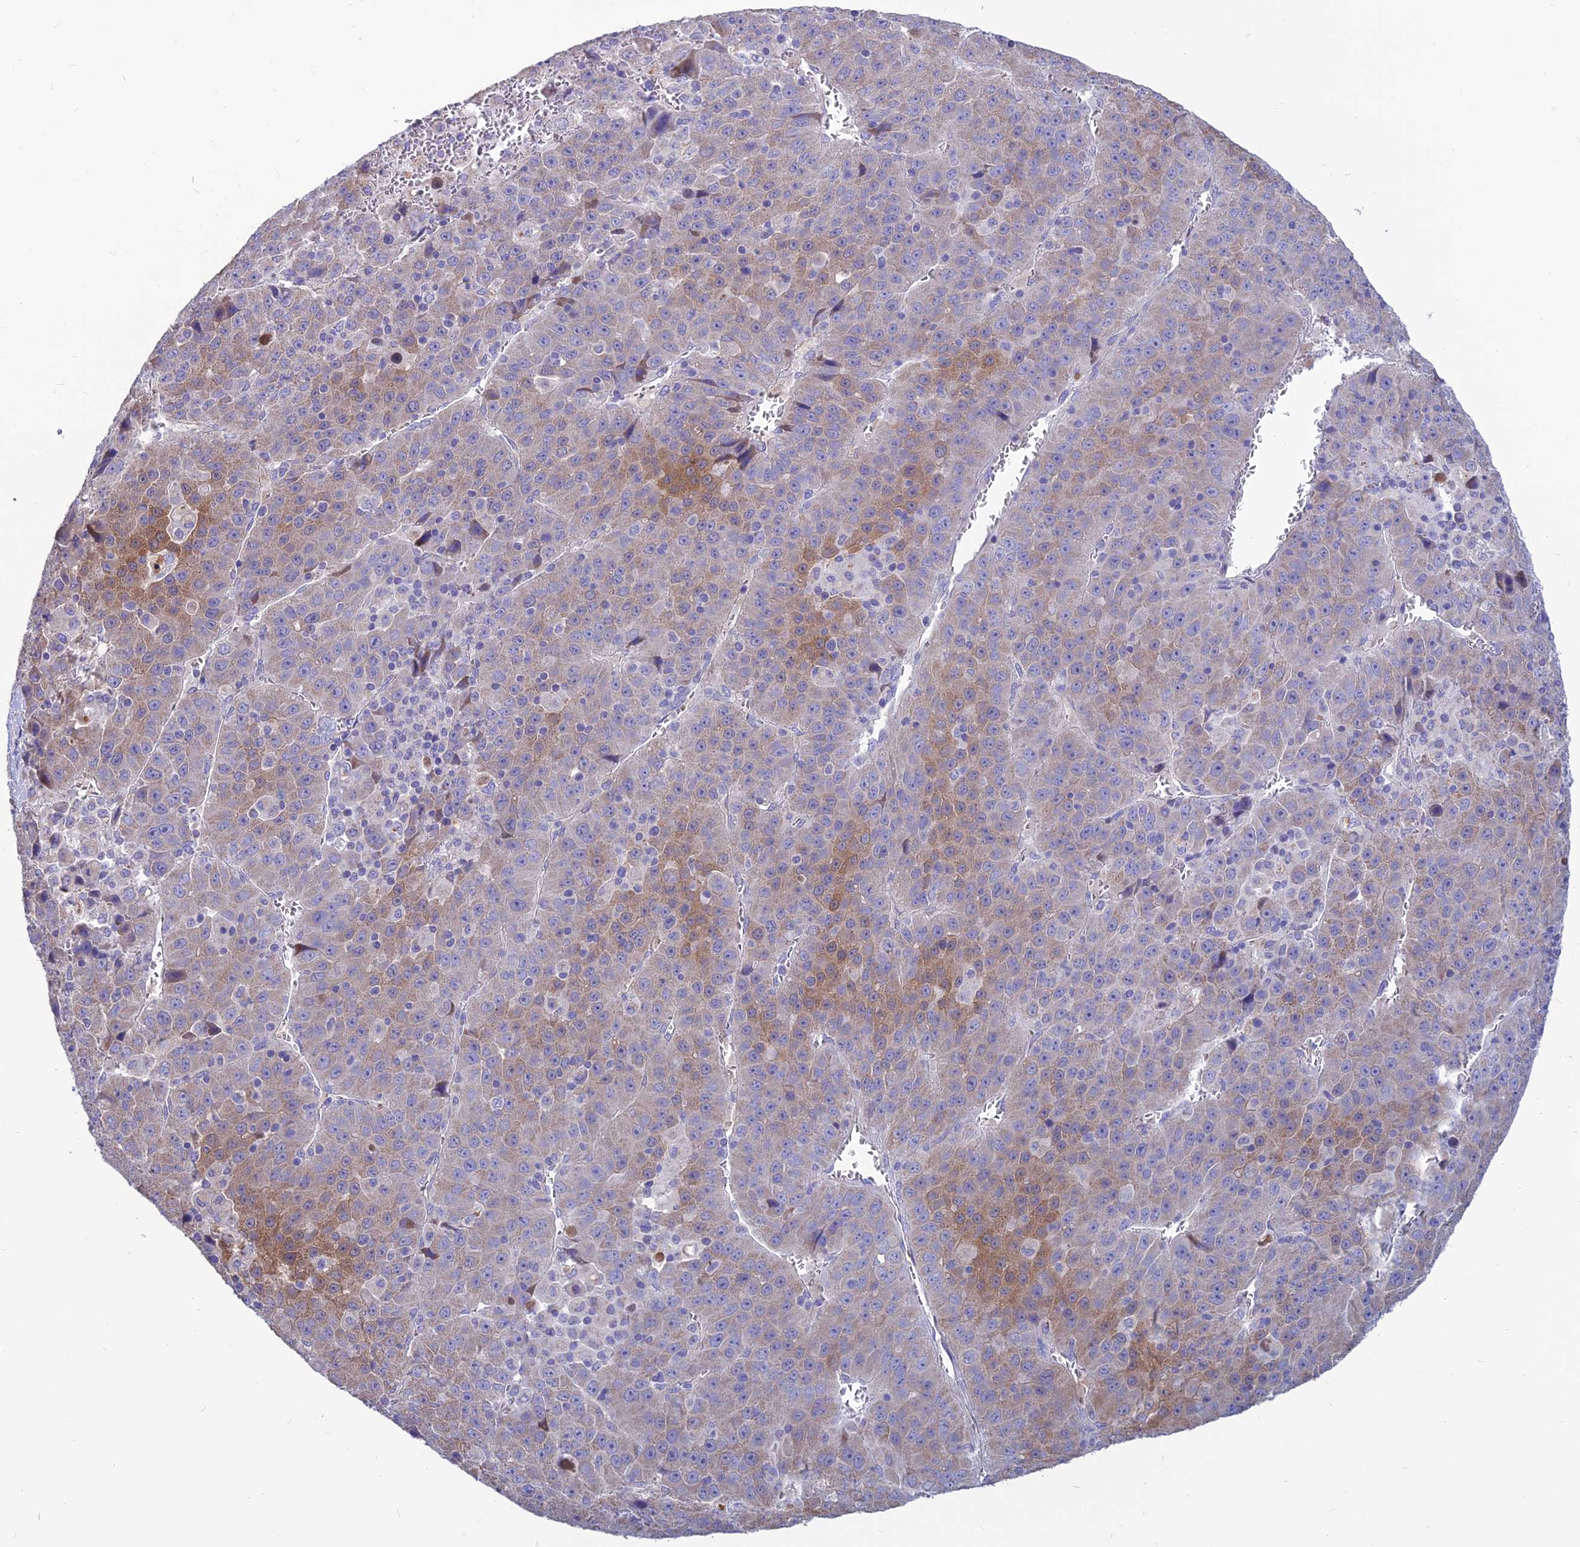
{"staining": {"intensity": "moderate", "quantity": "25%-75%", "location": "cytoplasmic/membranous"}, "tissue": "liver cancer", "cell_type": "Tumor cells", "image_type": "cancer", "snomed": [{"axis": "morphology", "description": "Carcinoma, Hepatocellular, NOS"}, {"axis": "topography", "description": "Liver"}], "caption": "Immunohistochemical staining of human liver cancer (hepatocellular carcinoma) demonstrates medium levels of moderate cytoplasmic/membranous staining in approximately 25%-75% of tumor cells. Immunohistochemistry (ihc) stains the protein of interest in brown and the nuclei are stained blue.", "gene": "BHMT2", "patient": {"sex": "female", "age": 53}}